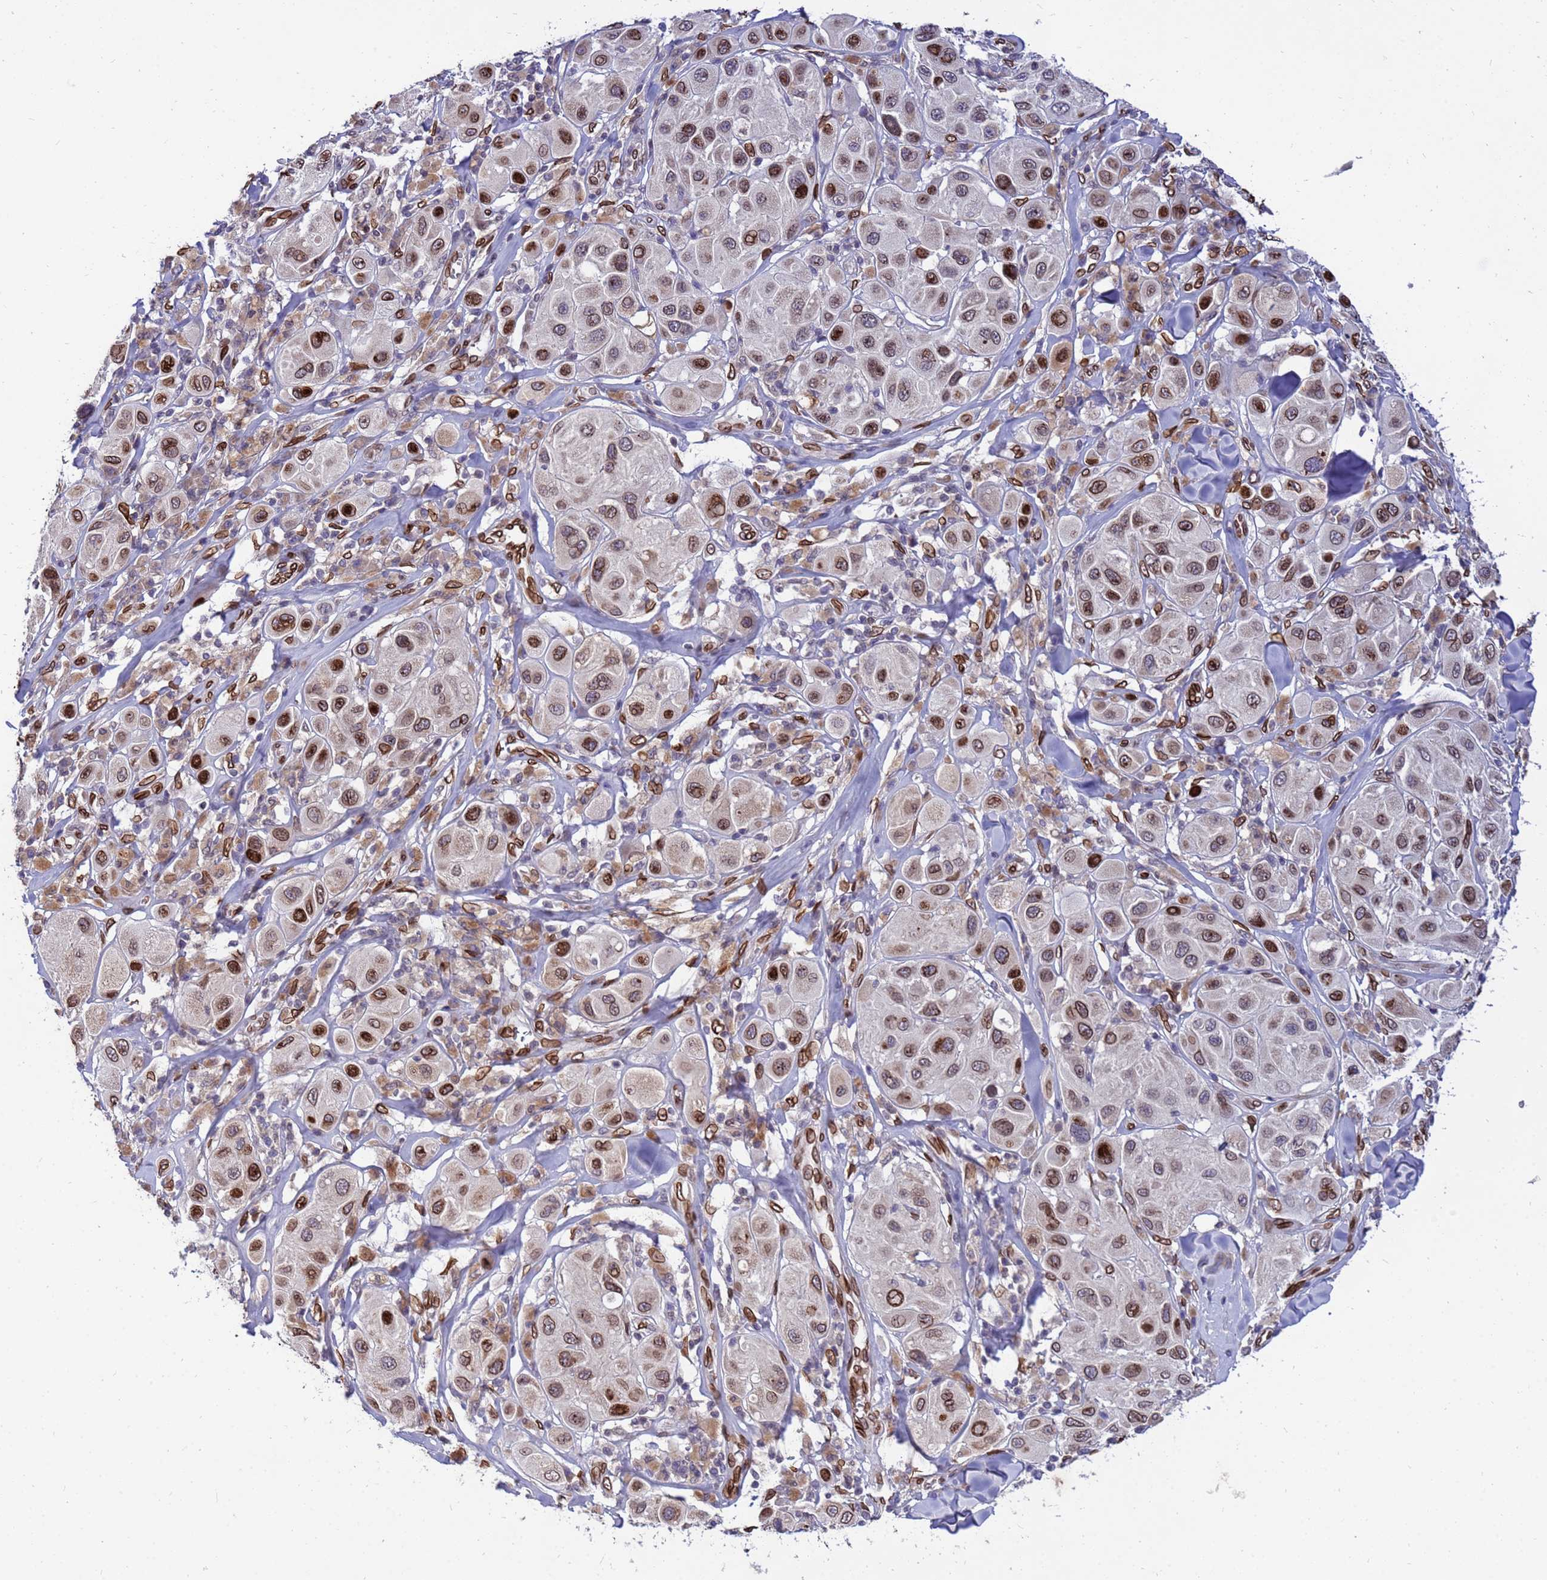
{"staining": {"intensity": "moderate", "quantity": ">75%", "location": "cytoplasmic/membranous,nuclear"}, "tissue": "melanoma", "cell_type": "Tumor cells", "image_type": "cancer", "snomed": [{"axis": "morphology", "description": "Malignant melanoma, Metastatic site"}, {"axis": "topography", "description": "Skin"}], "caption": "The micrograph demonstrates a brown stain indicating the presence of a protein in the cytoplasmic/membranous and nuclear of tumor cells in malignant melanoma (metastatic site).", "gene": "GPR135", "patient": {"sex": "male", "age": 41}}